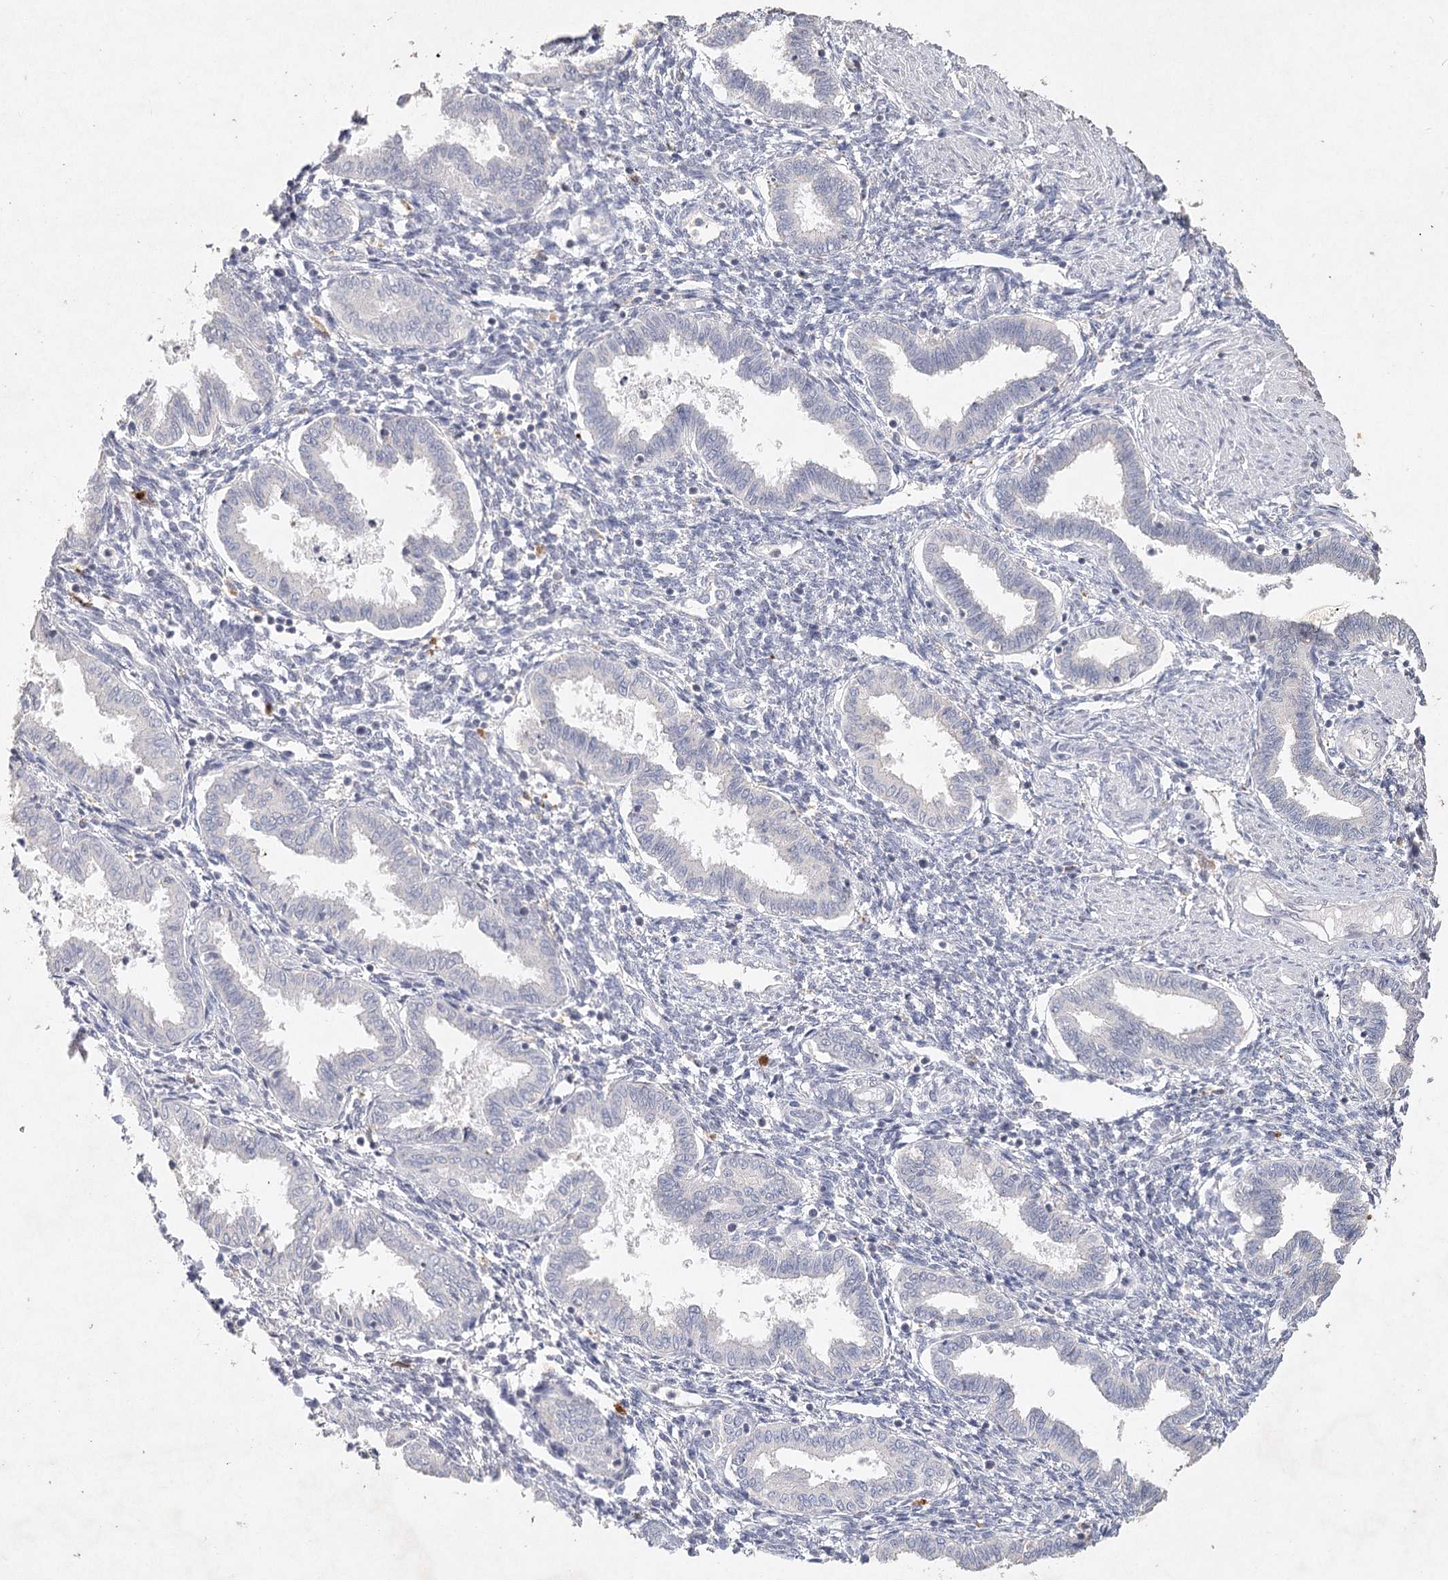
{"staining": {"intensity": "negative", "quantity": "none", "location": "none"}, "tissue": "endometrium", "cell_type": "Cells in endometrial stroma", "image_type": "normal", "snomed": [{"axis": "morphology", "description": "Normal tissue, NOS"}, {"axis": "topography", "description": "Endometrium"}], "caption": "A micrograph of endometrium stained for a protein demonstrates no brown staining in cells in endometrial stroma.", "gene": "ARSI", "patient": {"sex": "female", "age": 33}}